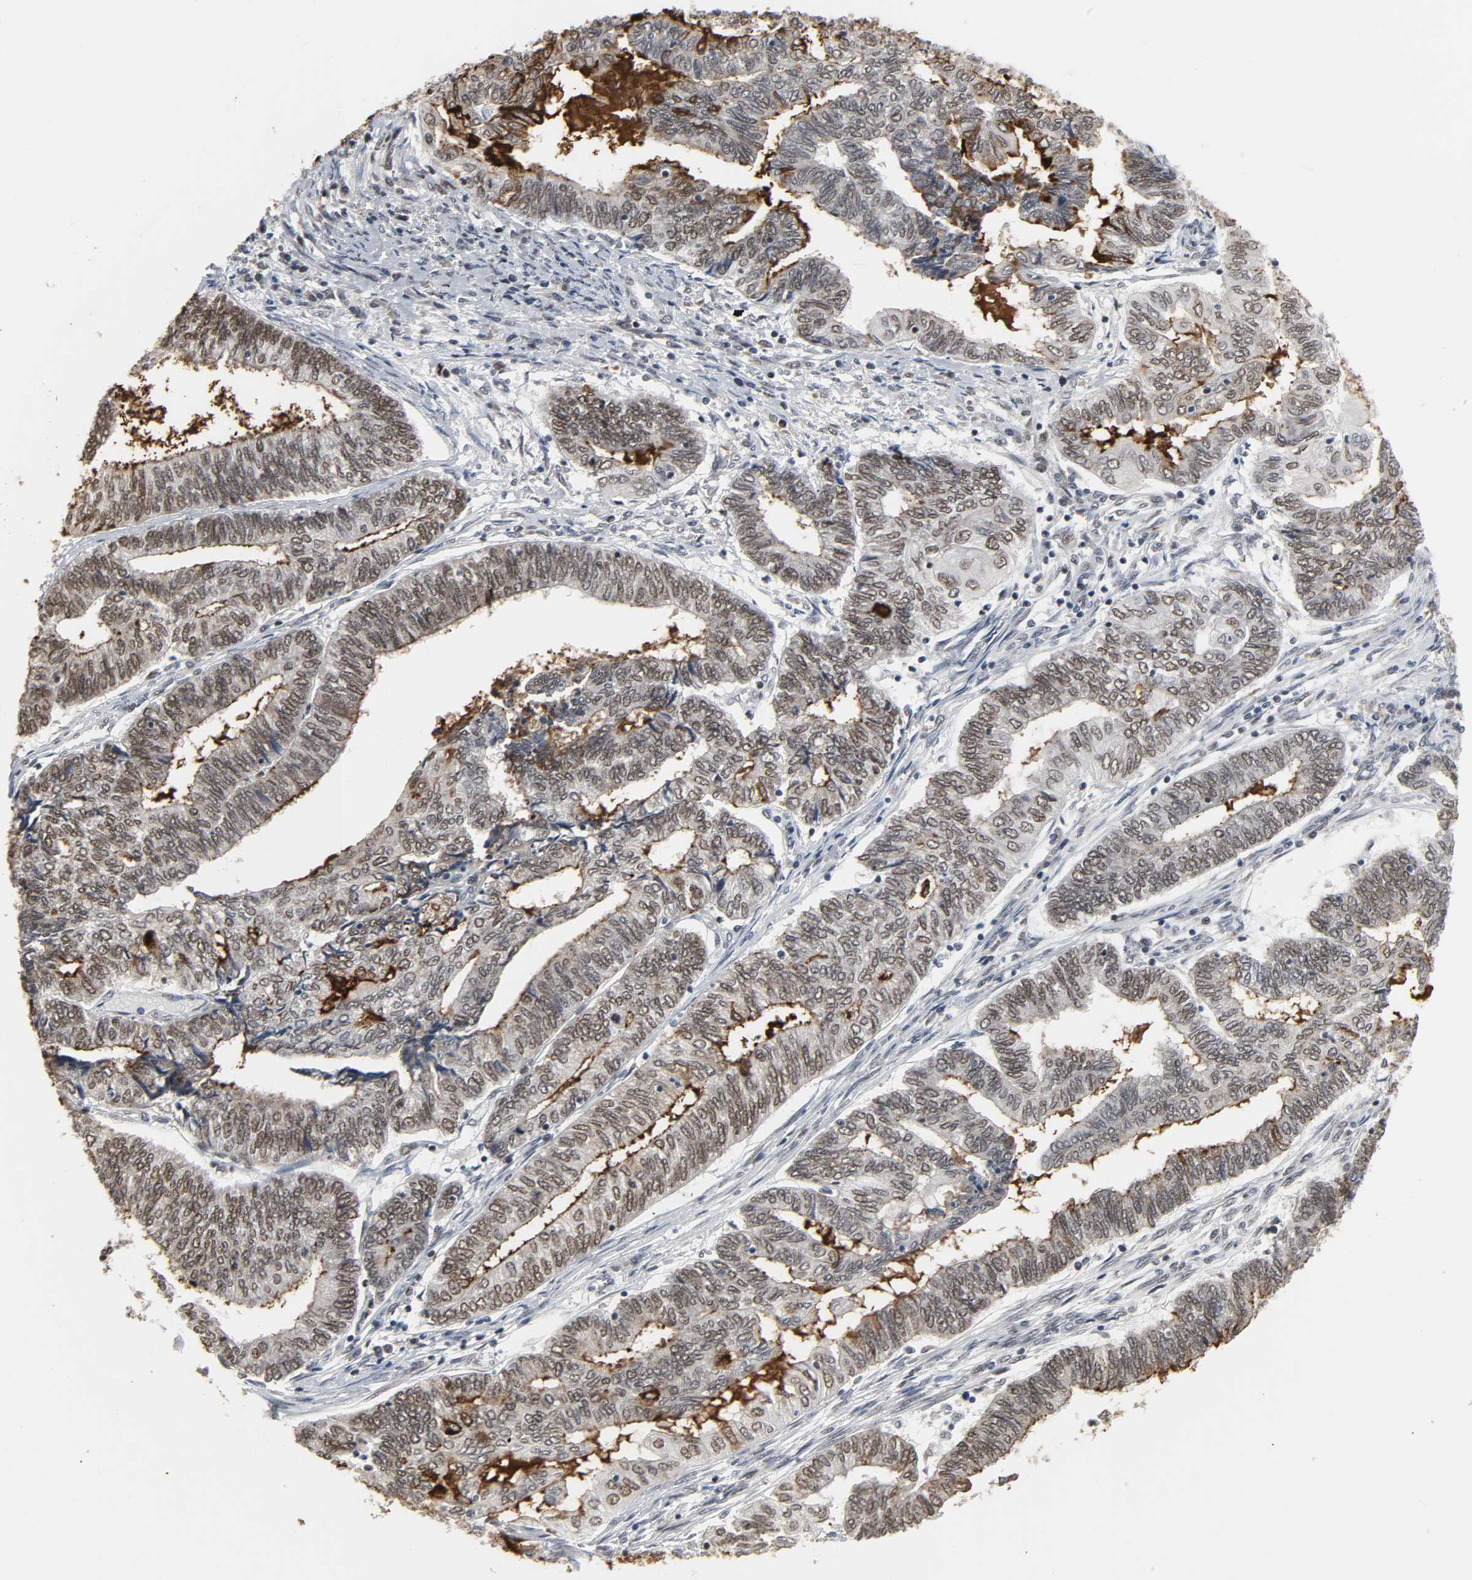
{"staining": {"intensity": "weak", "quantity": "<25%", "location": "nuclear"}, "tissue": "endometrial cancer", "cell_type": "Tumor cells", "image_type": "cancer", "snomed": [{"axis": "morphology", "description": "Adenocarcinoma, NOS"}, {"axis": "topography", "description": "Uterus"}, {"axis": "topography", "description": "Endometrium"}], "caption": "Immunohistochemistry image of neoplastic tissue: human endometrial cancer (adenocarcinoma) stained with DAB demonstrates no significant protein staining in tumor cells. Nuclei are stained in blue.", "gene": "DAZAP1", "patient": {"sex": "female", "age": 70}}